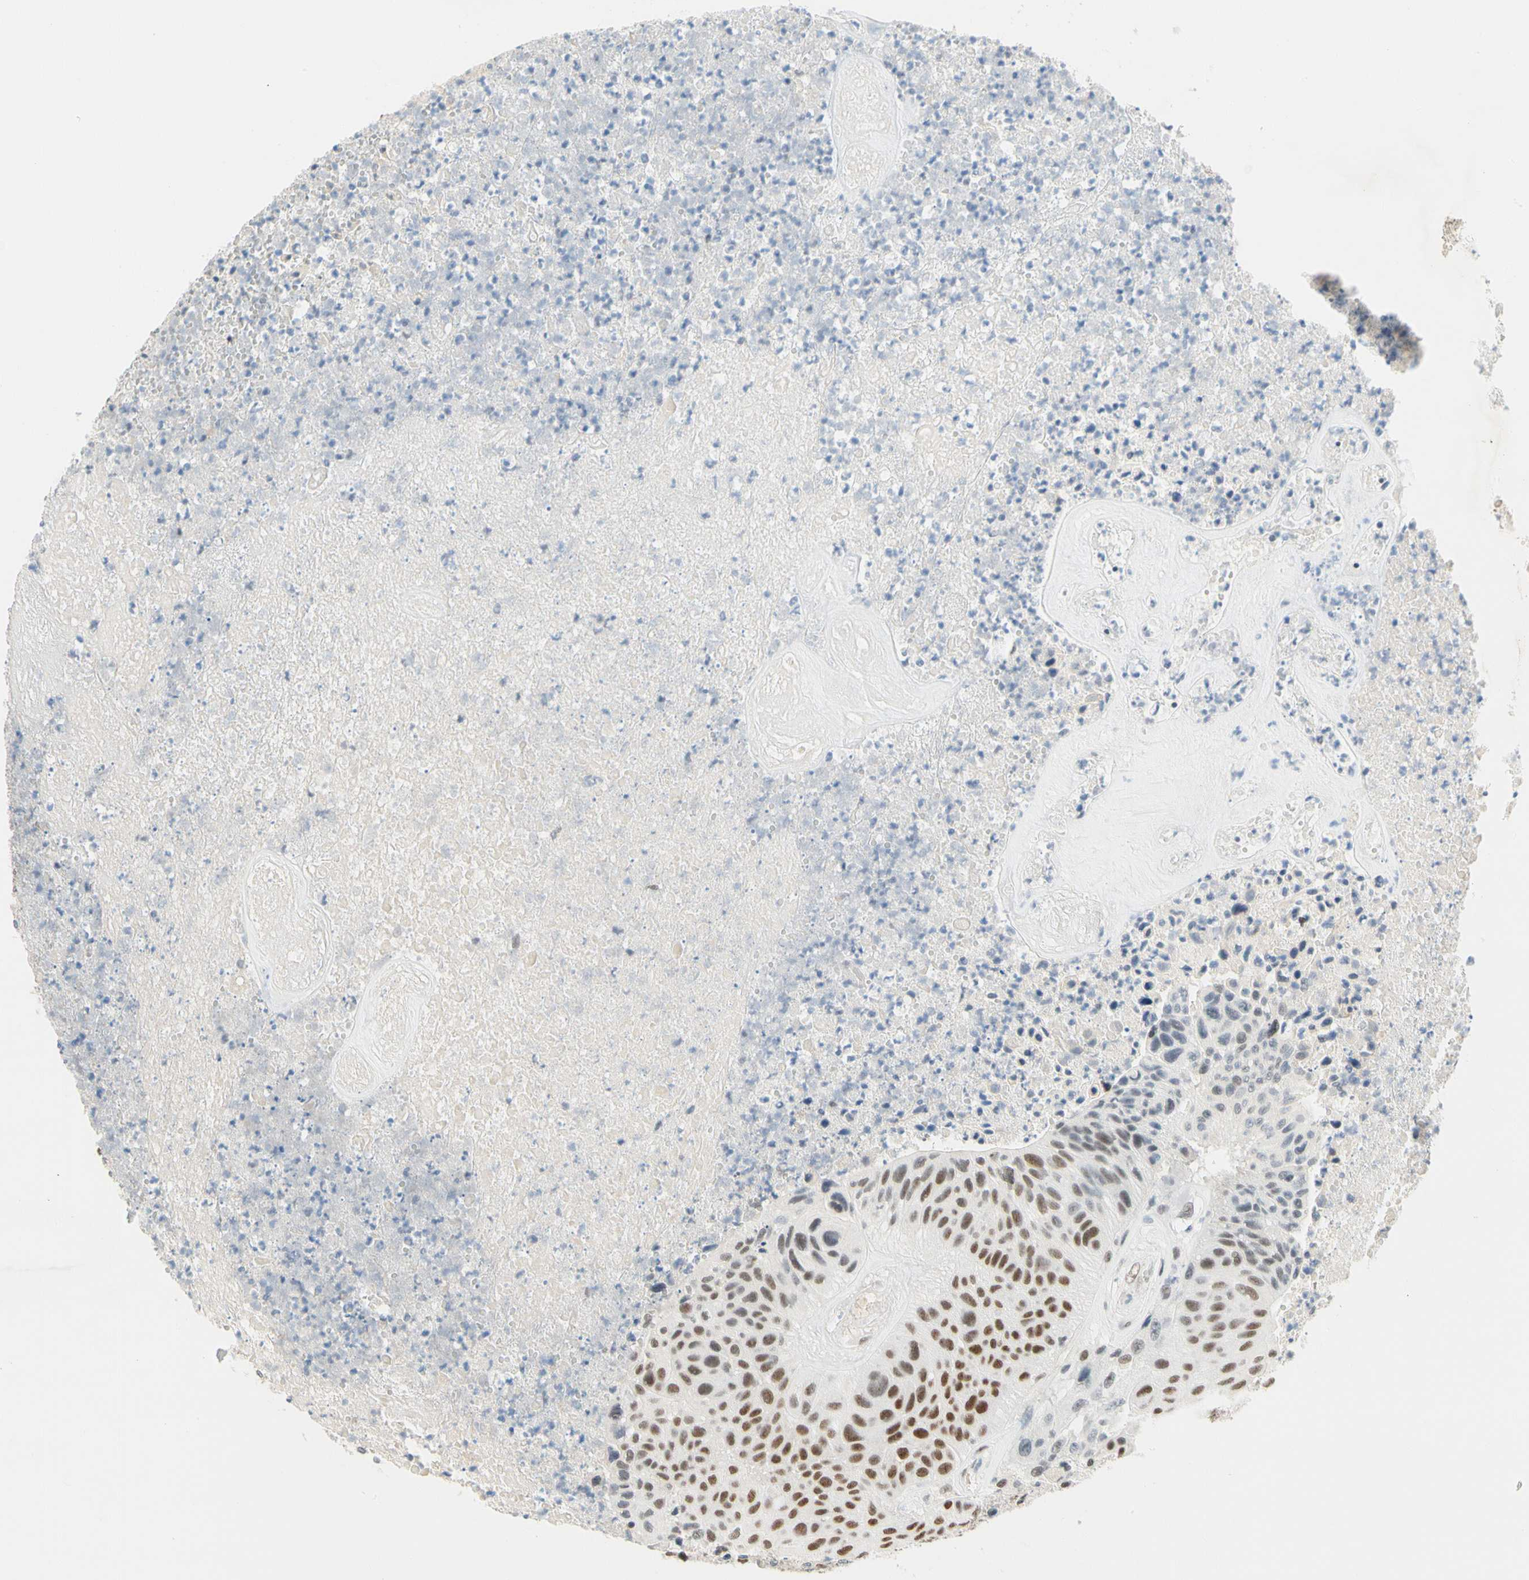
{"staining": {"intensity": "moderate", "quantity": ">75%", "location": "nuclear"}, "tissue": "urothelial cancer", "cell_type": "Tumor cells", "image_type": "cancer", "snomed": [{"axis": "morphology", "description": "Urothelial carcinoma, High grade"}, {"axis": "topography", "description": "Urinary bladder"}], "caption": "Approximately >75% of tumor cells in human high-grade urothelial carcinoma reveal moderate nuclear protein positivity as visualized by brown immunohistochemical staining.", "gene": "ZSCAN16", "patient": {"sex": "male", "age": 66}}